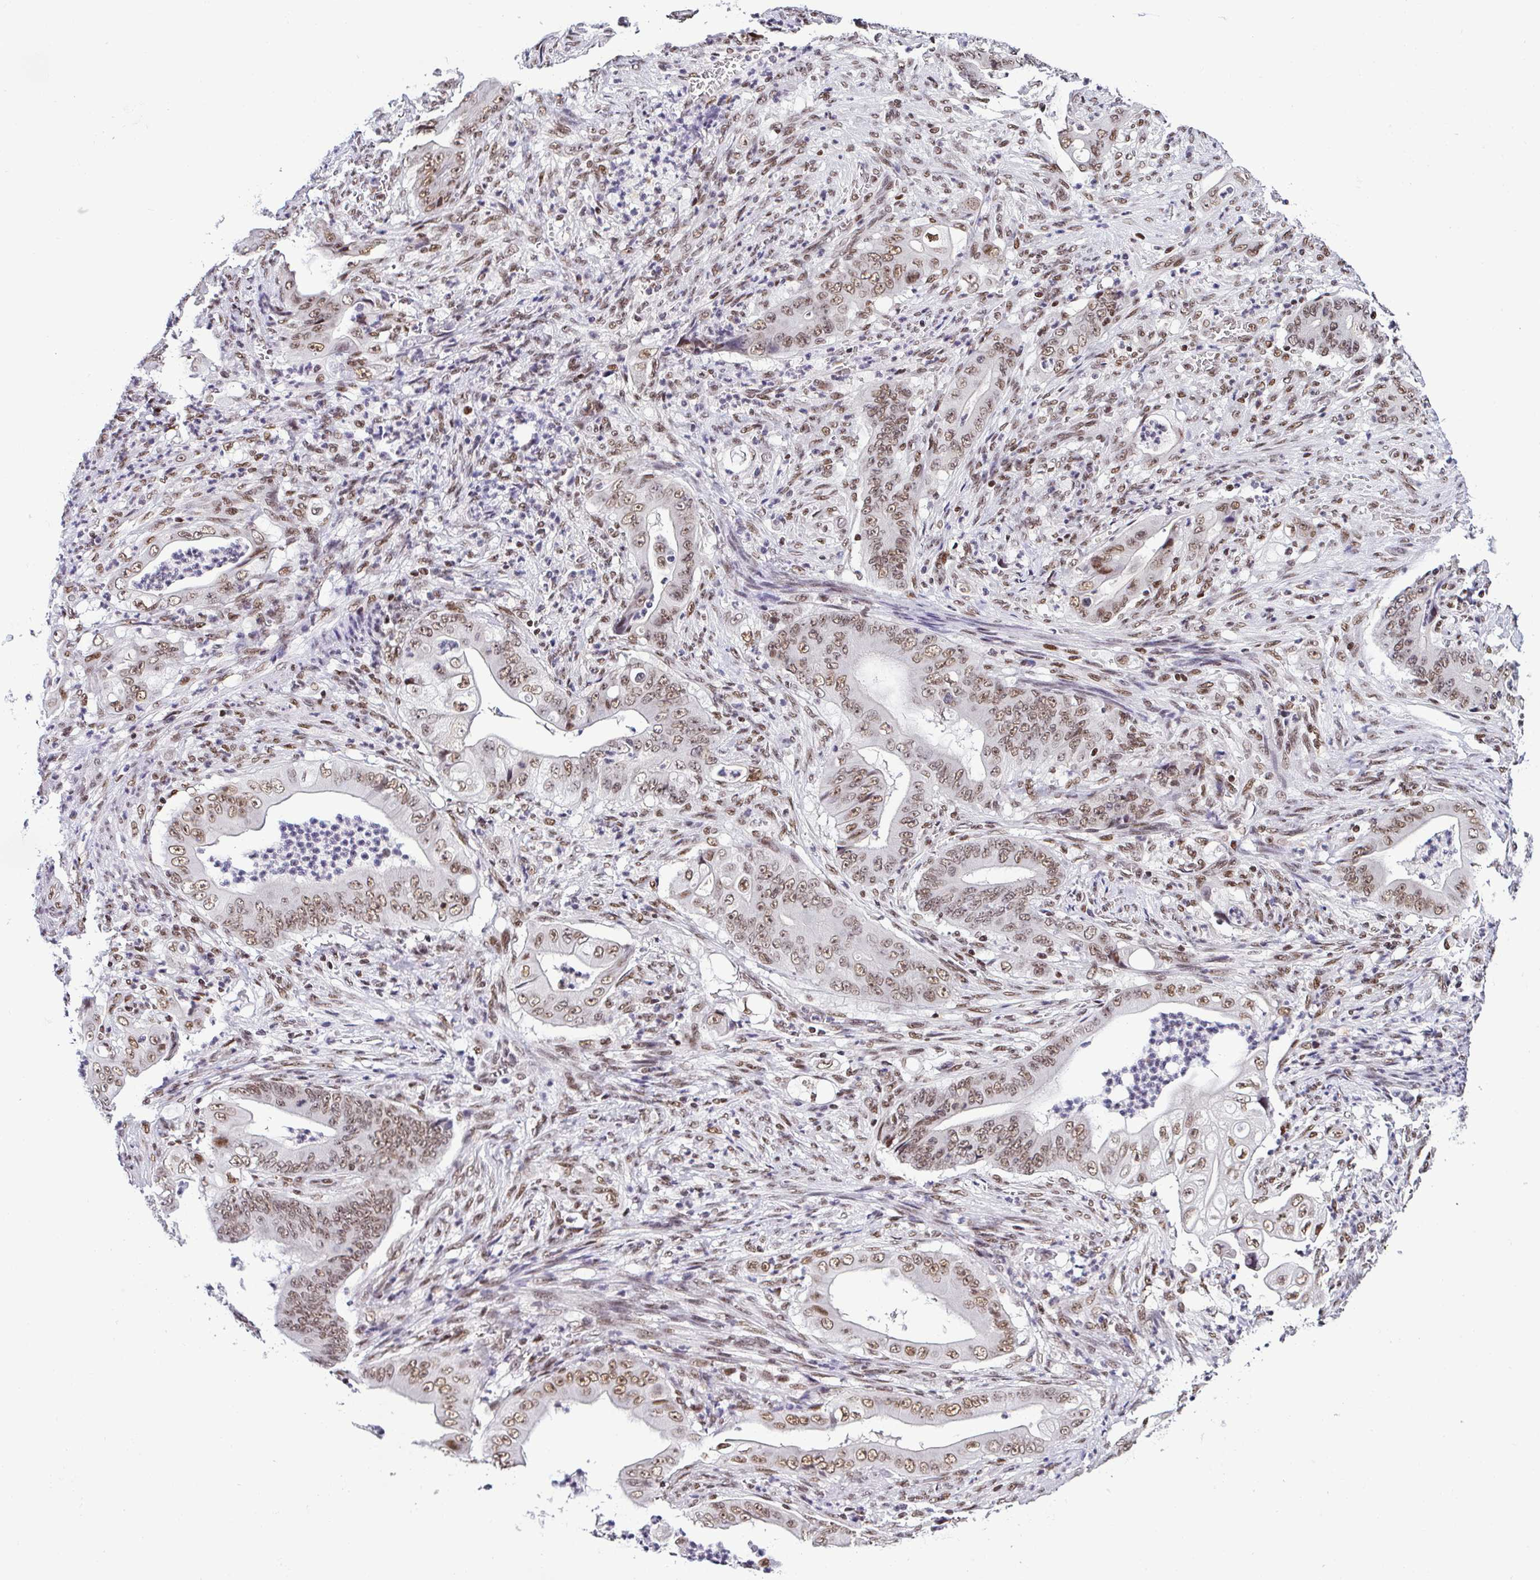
{"staining": {"intensity": "moderate", "quantity": ">75%", "location": "nuclear"}, "tissue": "stomach cancer", "cell_type": "Tumor cells", "image_type": "cancer", "snomed": [{"axis": "morphology", "description": "Adenocarcinoma, NOS"}, {"axis": "topography", "description": "Stomach"}], "caption": "Immunohistochemistry (IHC) micrograph of human stomach adenocarcinoma stained for a protein (brown), which reveals medium levels of moderate nuclear positivity in approximately >75% of tumor cells.", "gene": "DR1", "patient": {"sex": "female", "age": 73}}